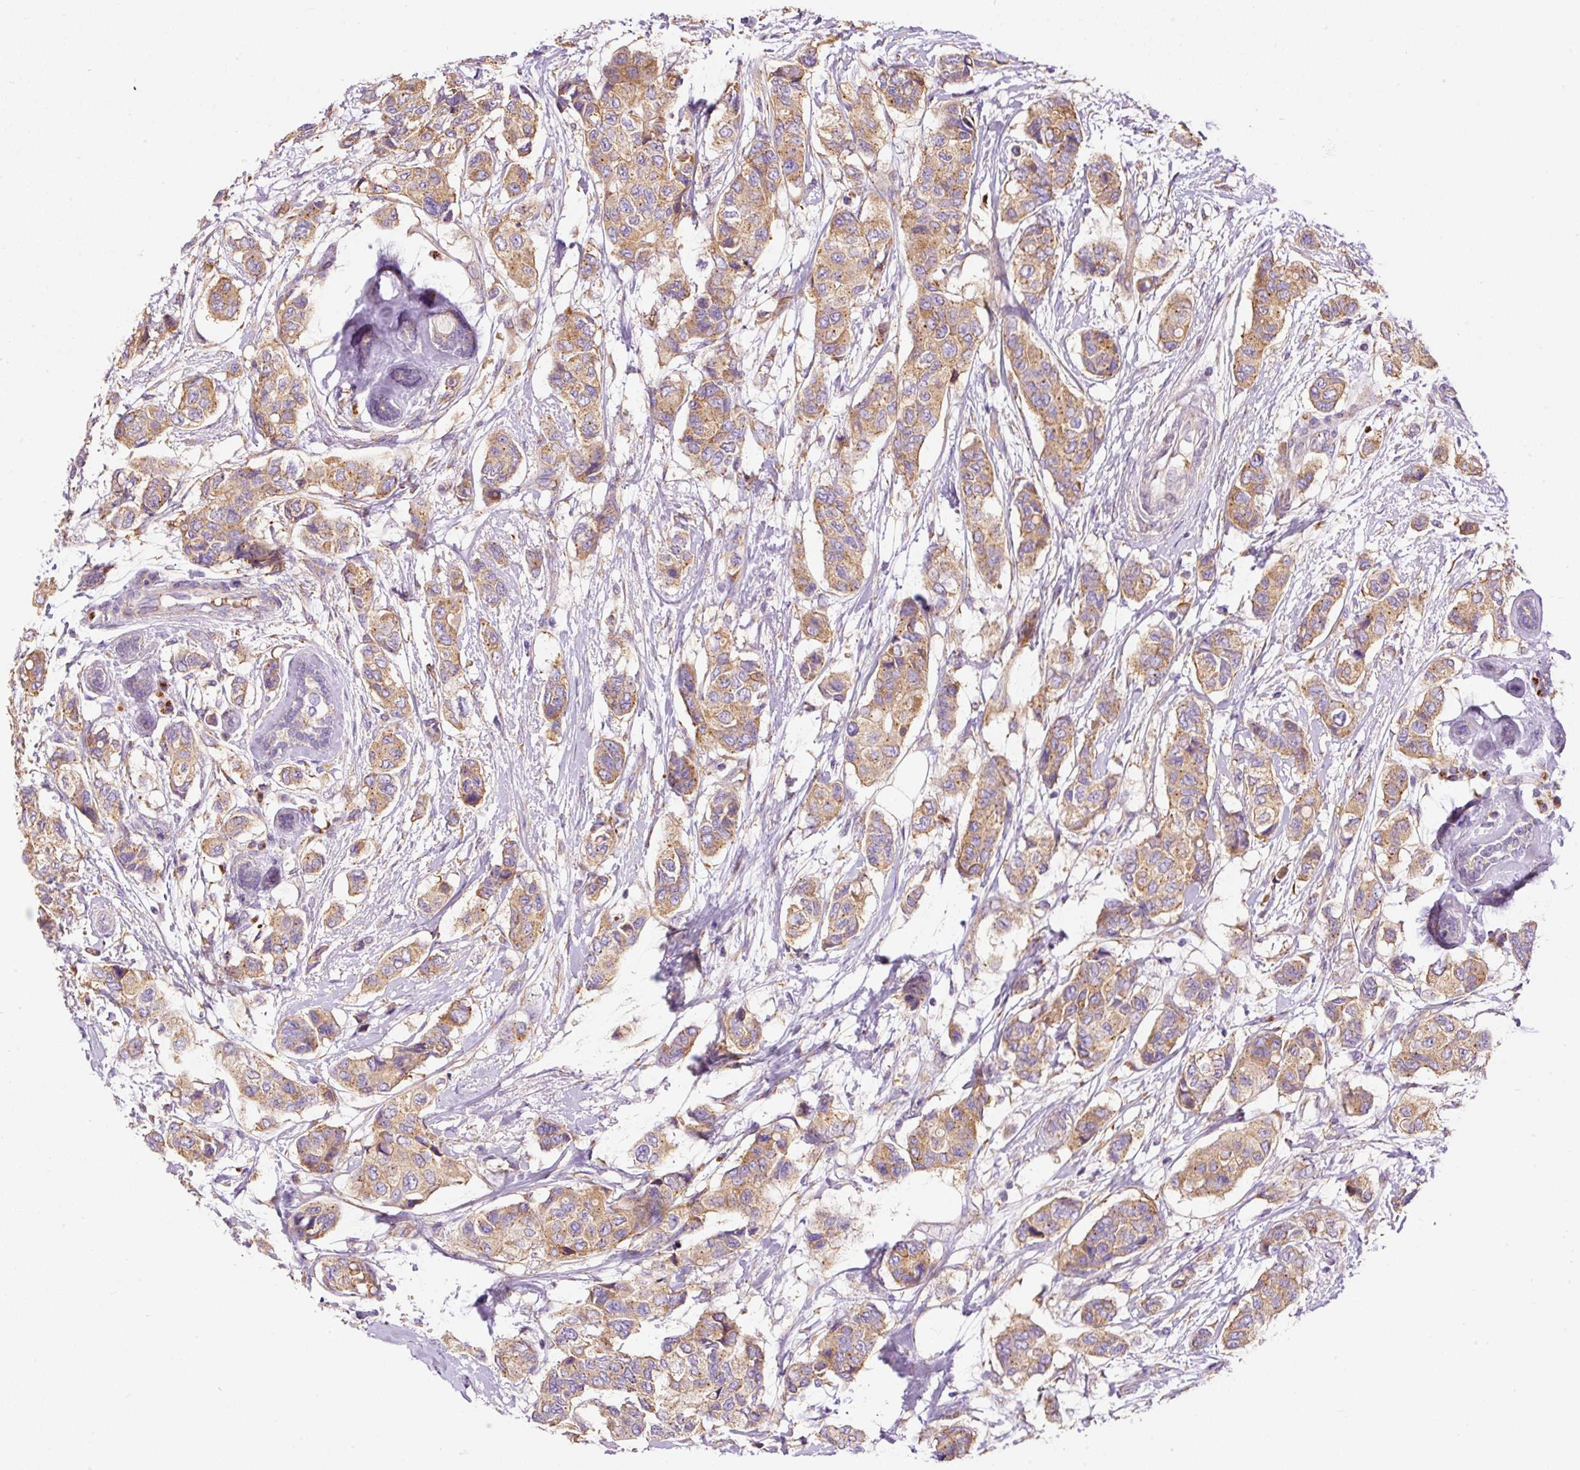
{"staining": {"intensity": "moderate", "quantity": ">75%", "location": "cytoplasmic/membranous"}, "tissue": "breast cancer", "cell_type": "Tumor cells", "image_type": "cancer", "snomed": [{"axis": "morphology", "description": "Lobular carcinoma"}, {"axis": "topography", "description": "Breast"}], "caption": "Brown immunohistochemical staining in breast cancer (lobular carcinoma) shows moderate cytoplasmic/membranous staining in approximately >75% of tumor cells.", "gene": "PRRC2A", "patient": {"sex": "female", "age": 51}}